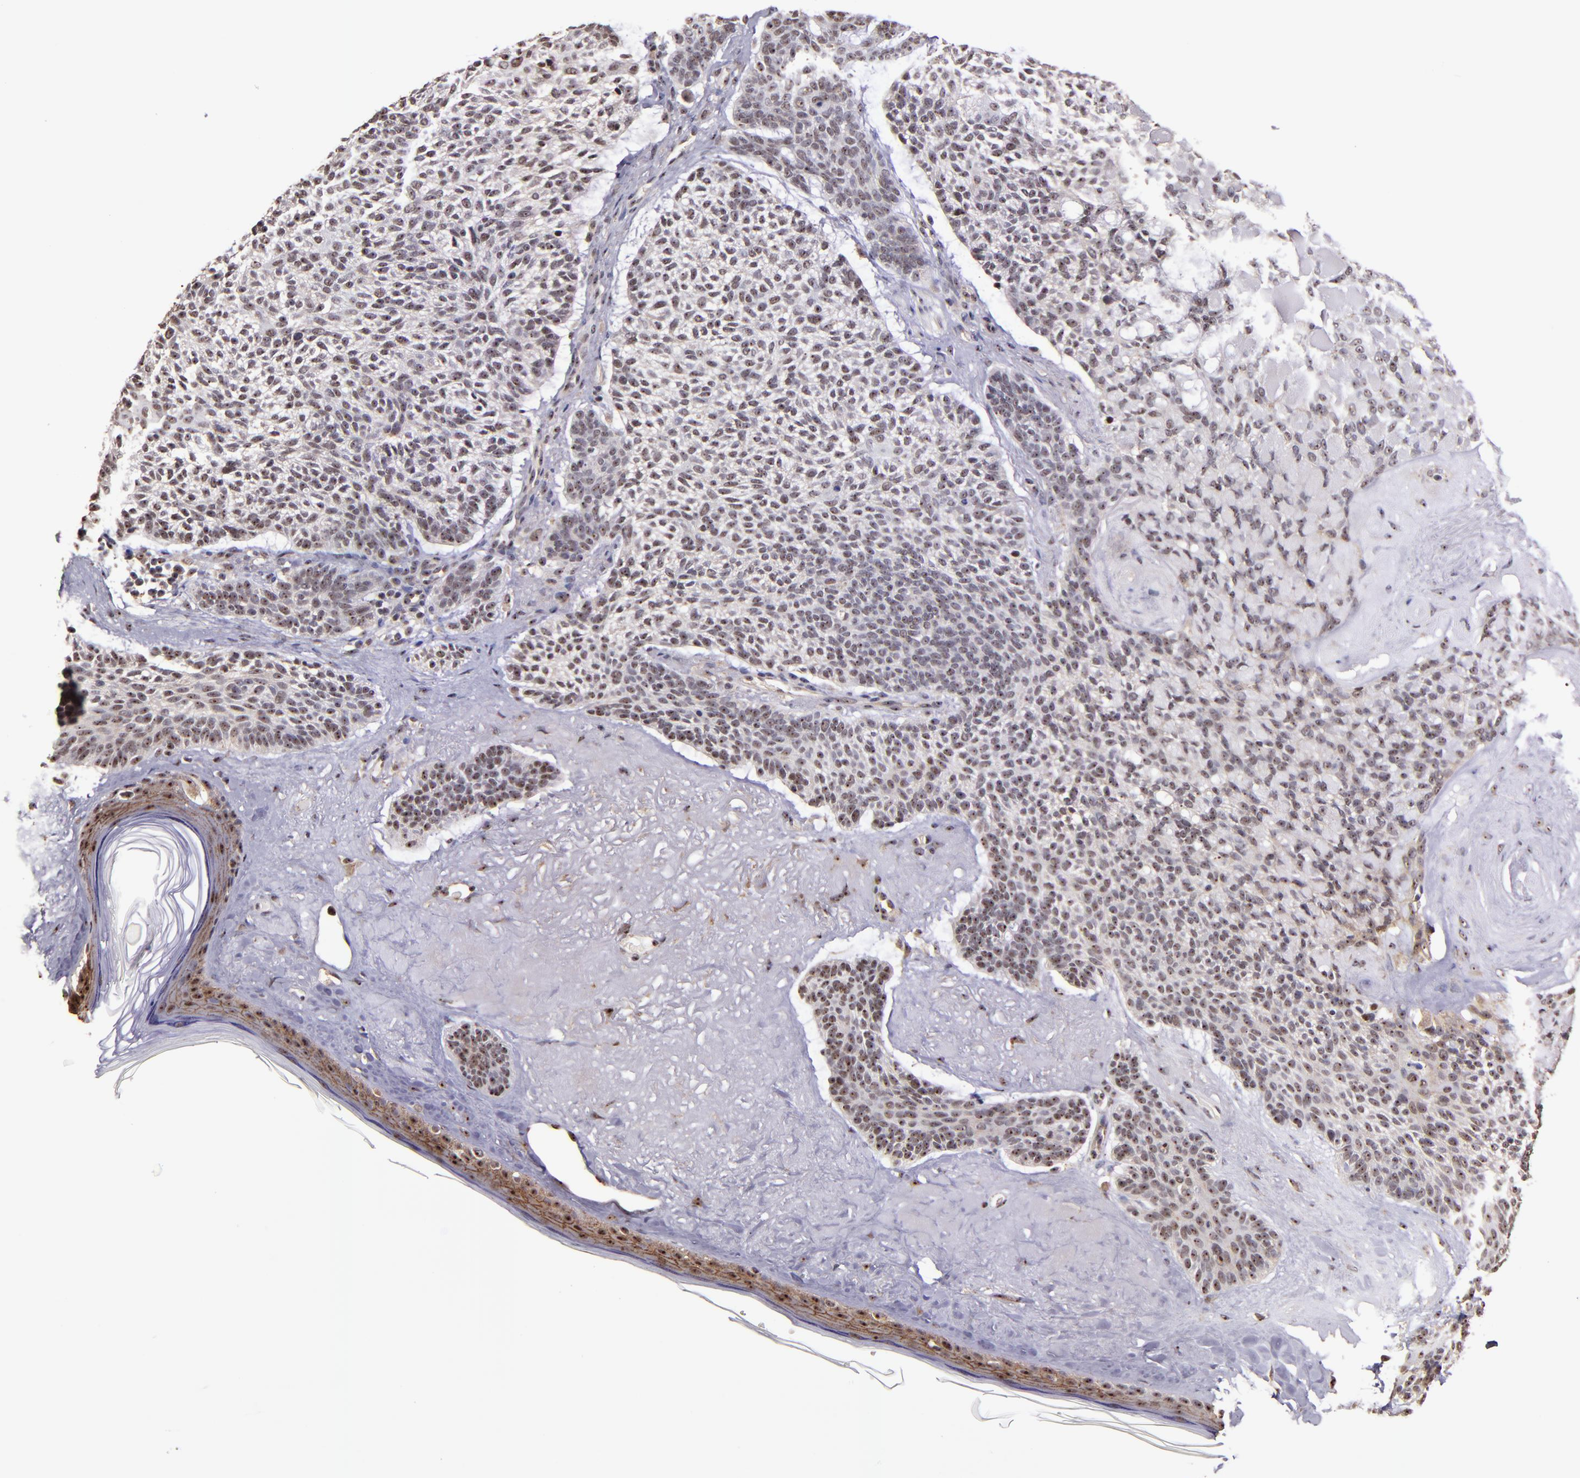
{"staining": {"intensity": "weak", "quantity": "25%-75%", "location": "cytoplasmic/membranous,nuclear"}, "tissue": "skin cancer", "cell_type": "Tumor cells", "image_type": "cancer", "snomed": [{"axis": "morphology", "description": "Normal tissue, NOS"}, {"axis": "morphology", "description": "Basal cell carcinoma"}, {"axis": "topography", "description": "Skin"}], "caption": "This is an image of immunohistochemistry (IHC) staining of skin cancer (basal cell carcinoma), which shows weak expression in the cytoplasmic/membranous and nuclear of tumor cells.", "gene": "CECR2", "patient": {"sex": "female", "age": 70}}